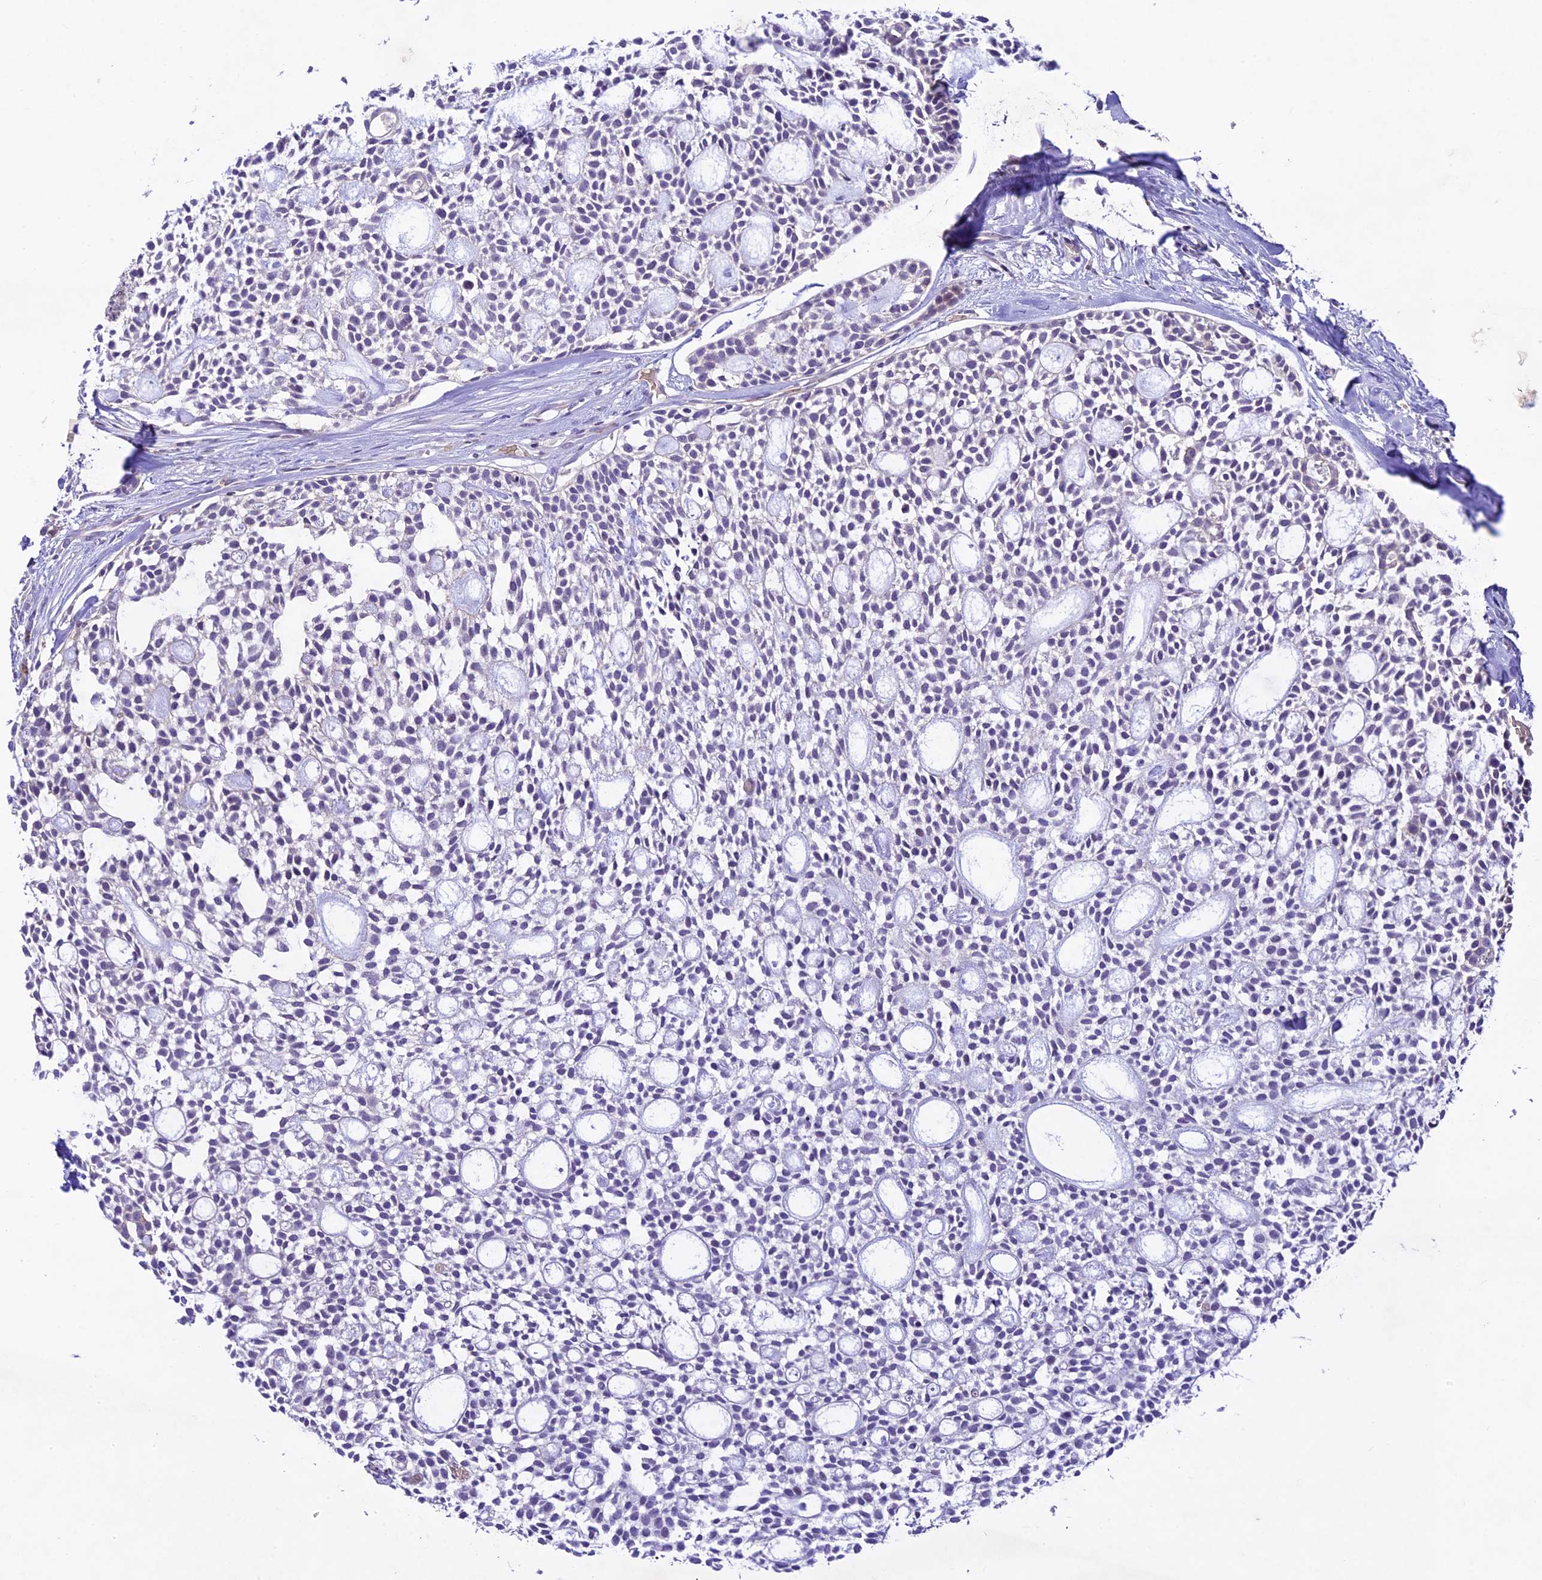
{"staining": {"intensity": "negative", "quantity": "none", "location": "none"}, "tissue": "head and neck cancer", "cell_type": "Tumor cells", "image_type": "cancer", "snomed": [{"axis": "morphology", "description": "Adenocarcinoma, NOS"}, {"axis": "topography", "description": "Subcutis"}, {"axis": "topography", "description": "Head-Neck"}], "caption": "Head and neck cancer was stained to show a protein in brown. There is no significant expression in tumor cells.", "gene": "SHKBP1", "patient": {"sex": "female", "age": 73}}